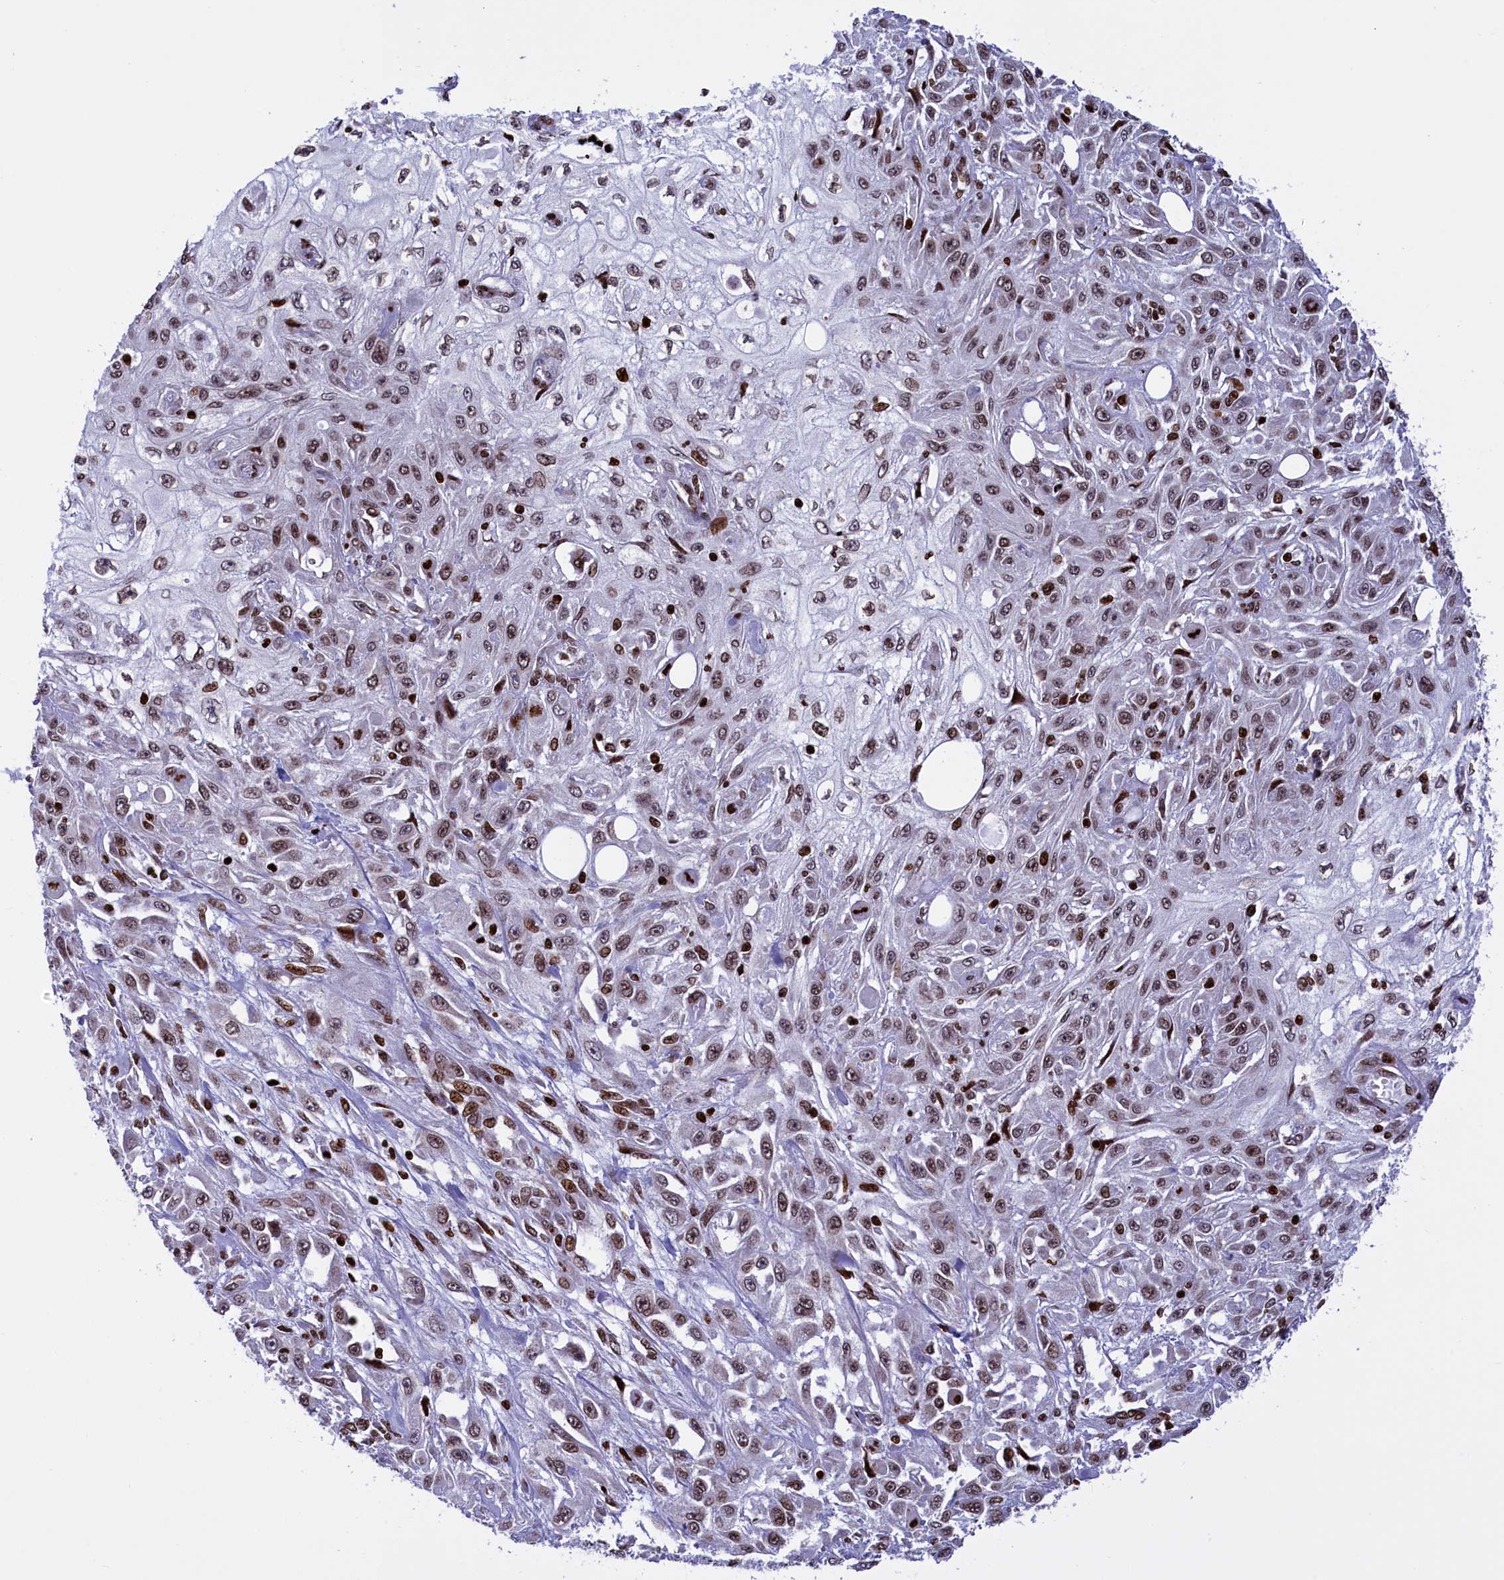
{"staining": {"intensity": "moderate", "quantity": ">75%", "location": "nuclear"}, "tissue": "skin cancer", "cell_type": "Tumor cells", "image_type": "cancer", "snomed": [{"axis": "morphology", "description": "Squamous cell carcinoma, NOS"}, {"axis": "morphology", "description": "Squamous cell carcinoma, metastatic, NOS"}, {"axis": "topography", "description": "Skin"}, {"axis": "topography", "description": "Lymph node"}], "caption": "Approximately >75% of tumor cells in human metastatic squamous cell carcinoma (skin) display moderate nuclear protein positivity as visualized by brown immunohistochemical staining.", "gene": "TIMM29", "patient": {"sex": "male", "age": 75}}